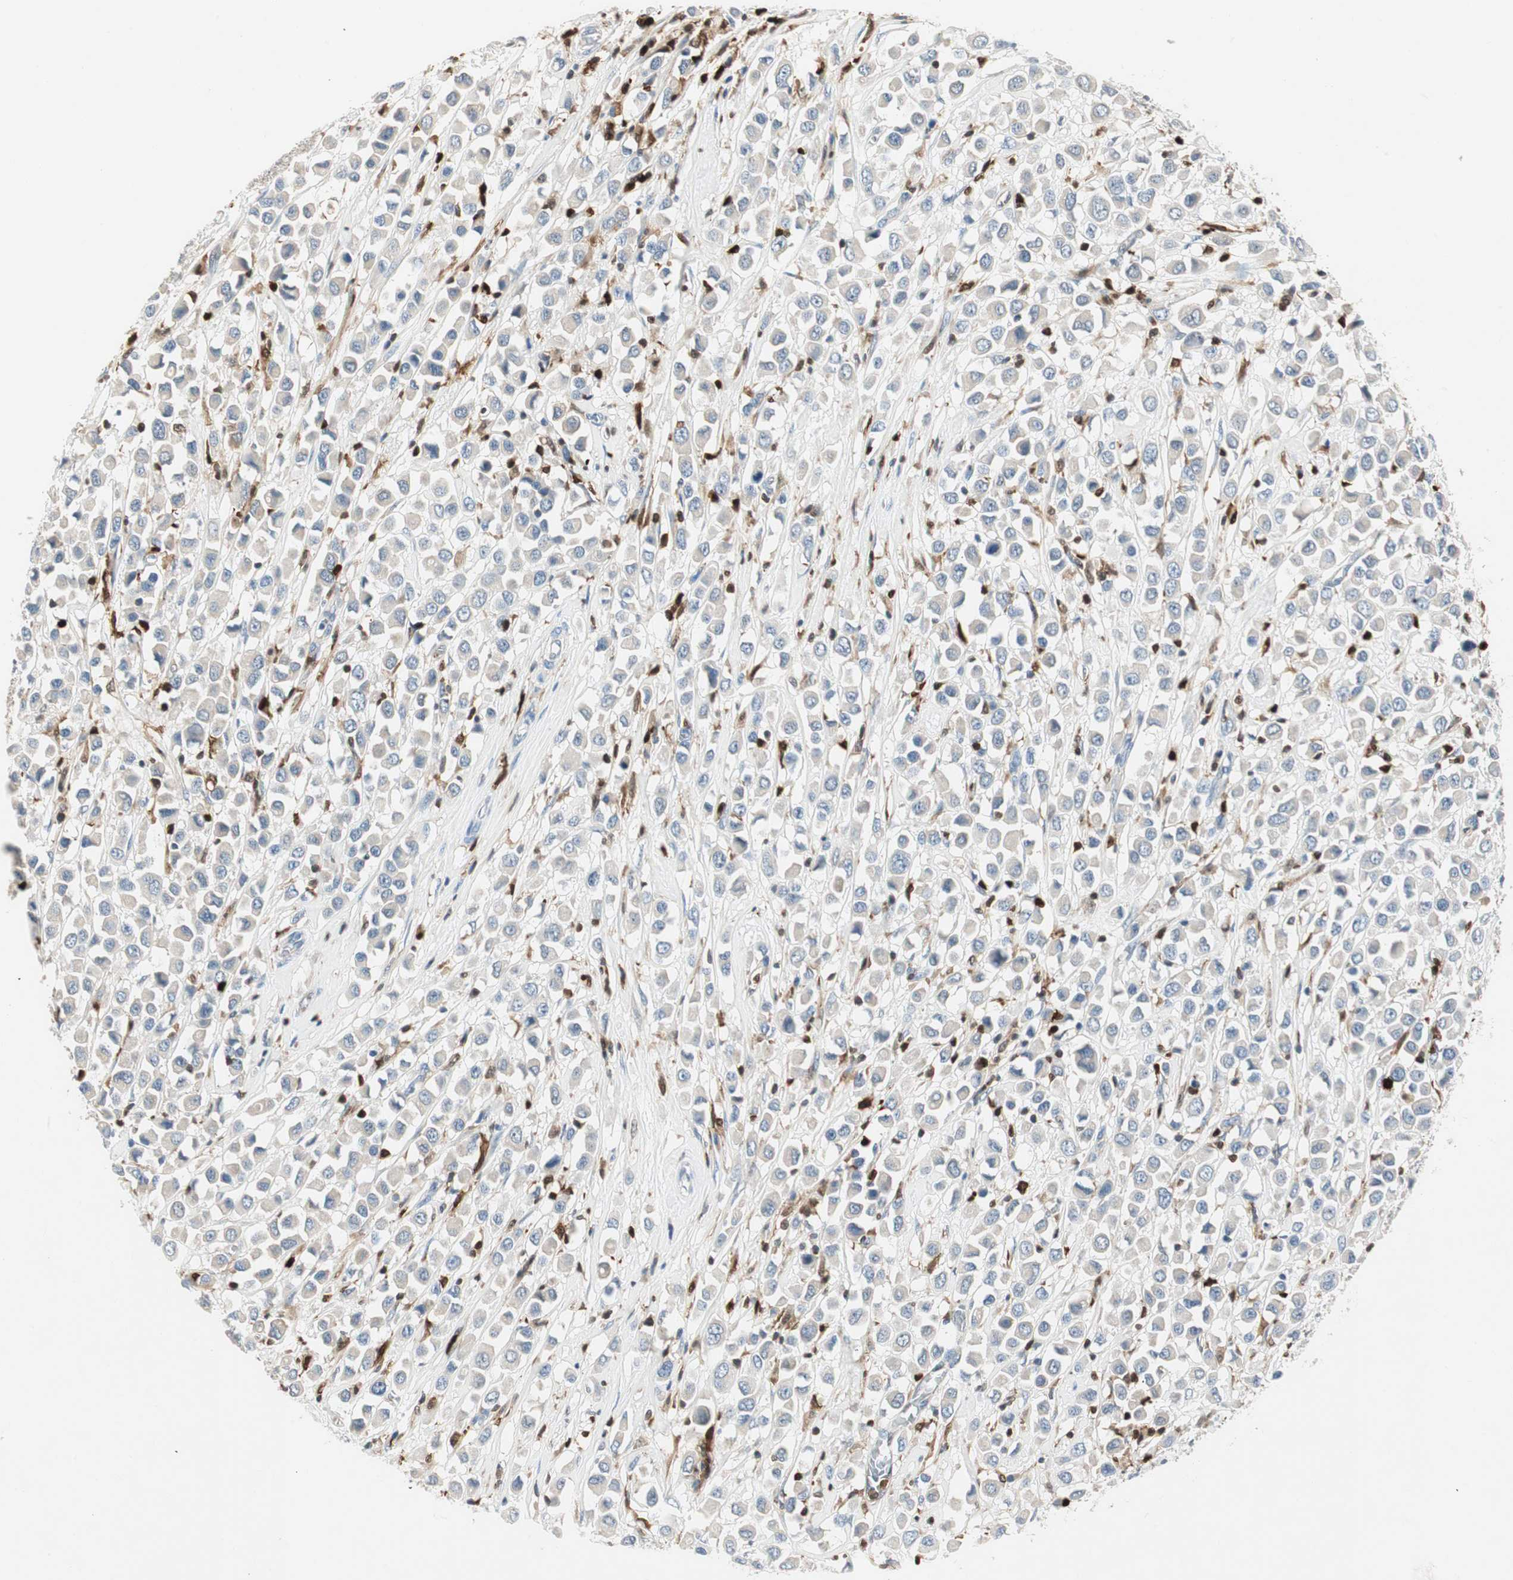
{"staining": {"intensity": "negative", "quantity": "none", "location": "none"}, "tissue": "breast cancer", "cell_type": "Tumor cells", "image_type": "cancer", "snomed": [{"axis": "morphology", "description": "Duct carcinoma"}, {"axis": "topography", "description": "Breast"}], "caption": "A photomicrograph of human breast intraductal carcinoma is negative for staining in tumor cells.", "gene": "COTL1", "patient": {"sex": "female", "age": 61}}